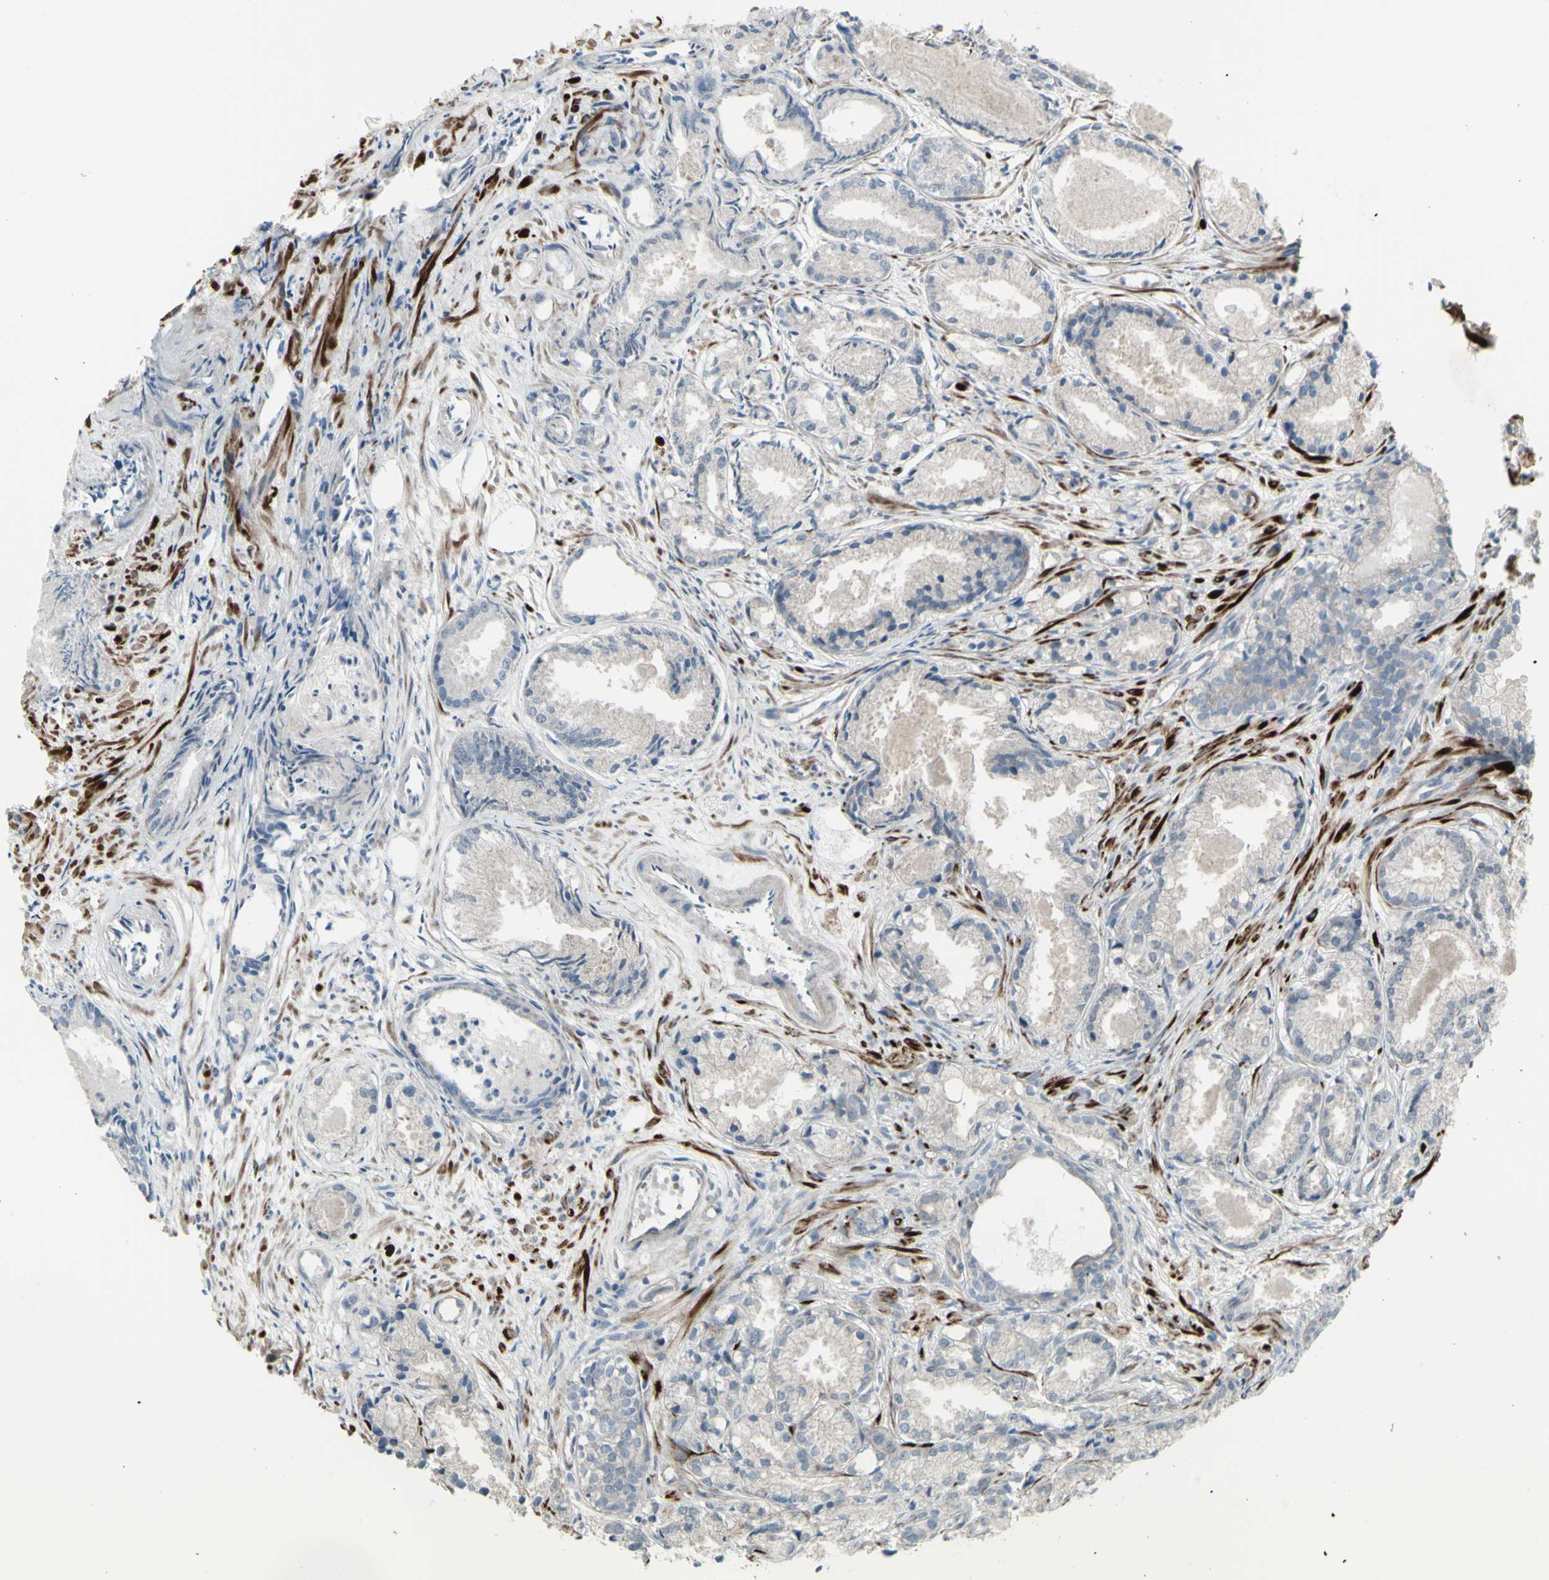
{"staining": {"intensity": "weak", "quantity": ">75%", "location": "cytoplasmic/membranous"}, "tissue": "prostate cancer", "cell_type": "Tumor cells", "image_type": "cancer", "snomed": [{"axis": "morphology", "description": "Adenocarcinoma, Low grade"}, {"axis": "topography", "description": "Prostate"}], "caption": "Prostate low-grade adenocarcinoma was stained to show a protein in brown. There is low levels of weak cytoplasmic/membranous positivity in approximately >75% of tumor cells. The staining was performed using DAB (3,3'-diaminobenzidine) to visualize the protein expression in brown, while the nuclei were stained in blue with hematoxylin (Magnification: 20x).", "gene": "GRAMD1B", "patient": {"sex": "male", "age": 72}}